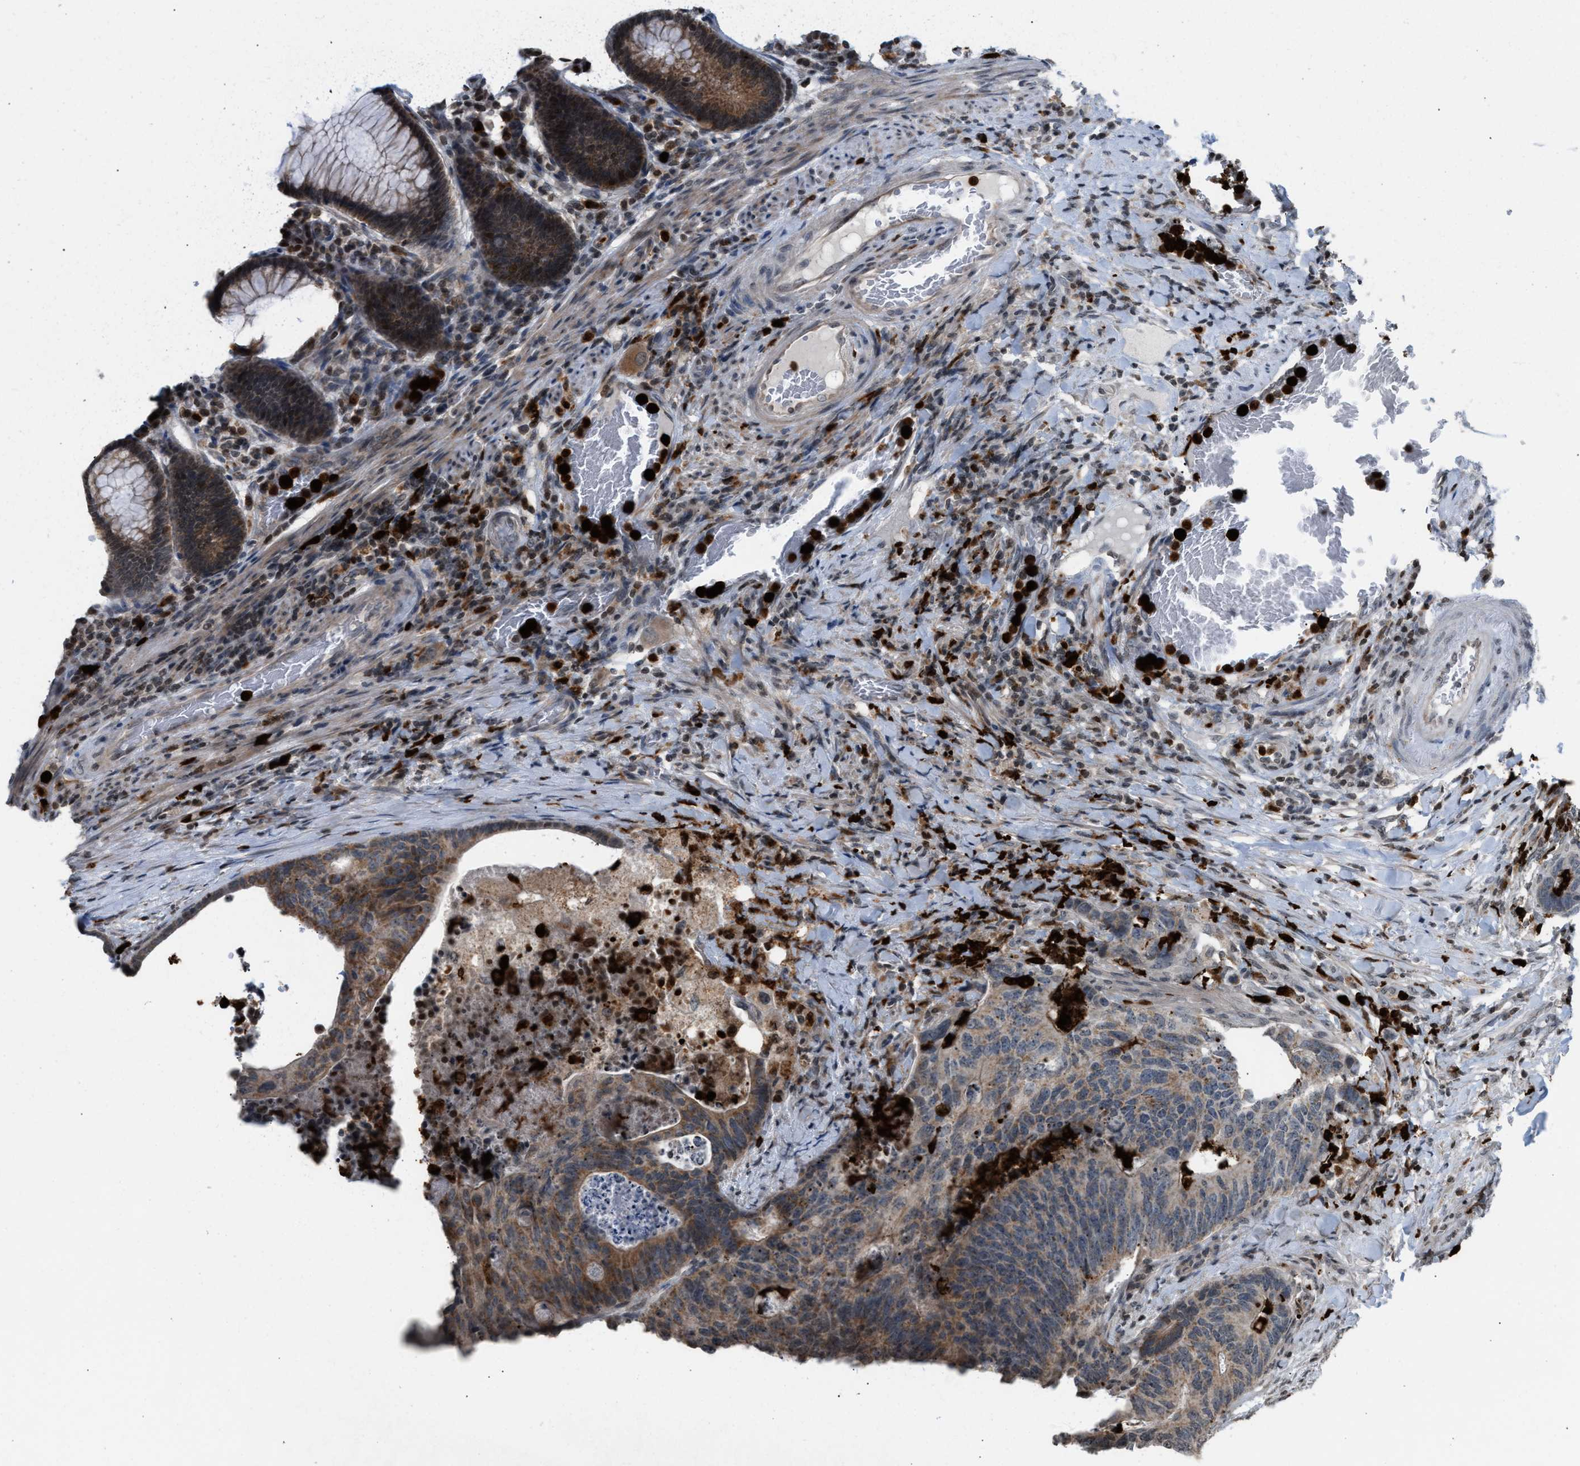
{"staining": {"intensity": "moderate", "quantity": "25%-75%", "location": "cytoplasmic/membranous"}, "tissue": "colorectal cancer", "cell_type": "Tumor cells", "image_type": "cancer", "snomed": [{"axis": "morphology", "description": "Adenocarcinoma, NOS"}, {"axis": "topography", "description": "Colon"}], "caption": "High-magnification brightfield microscopy of adenocarcinoma (colorectal) stained with DAB (brown) and counterstained with hematoxylin (blue). tumor cells exhibit moderate cytoplasmic/membranous expression is present in approximately25%-75% of cells.", "gene": "PRUNE2", "patient": {"sex": "female", "age": 67}}